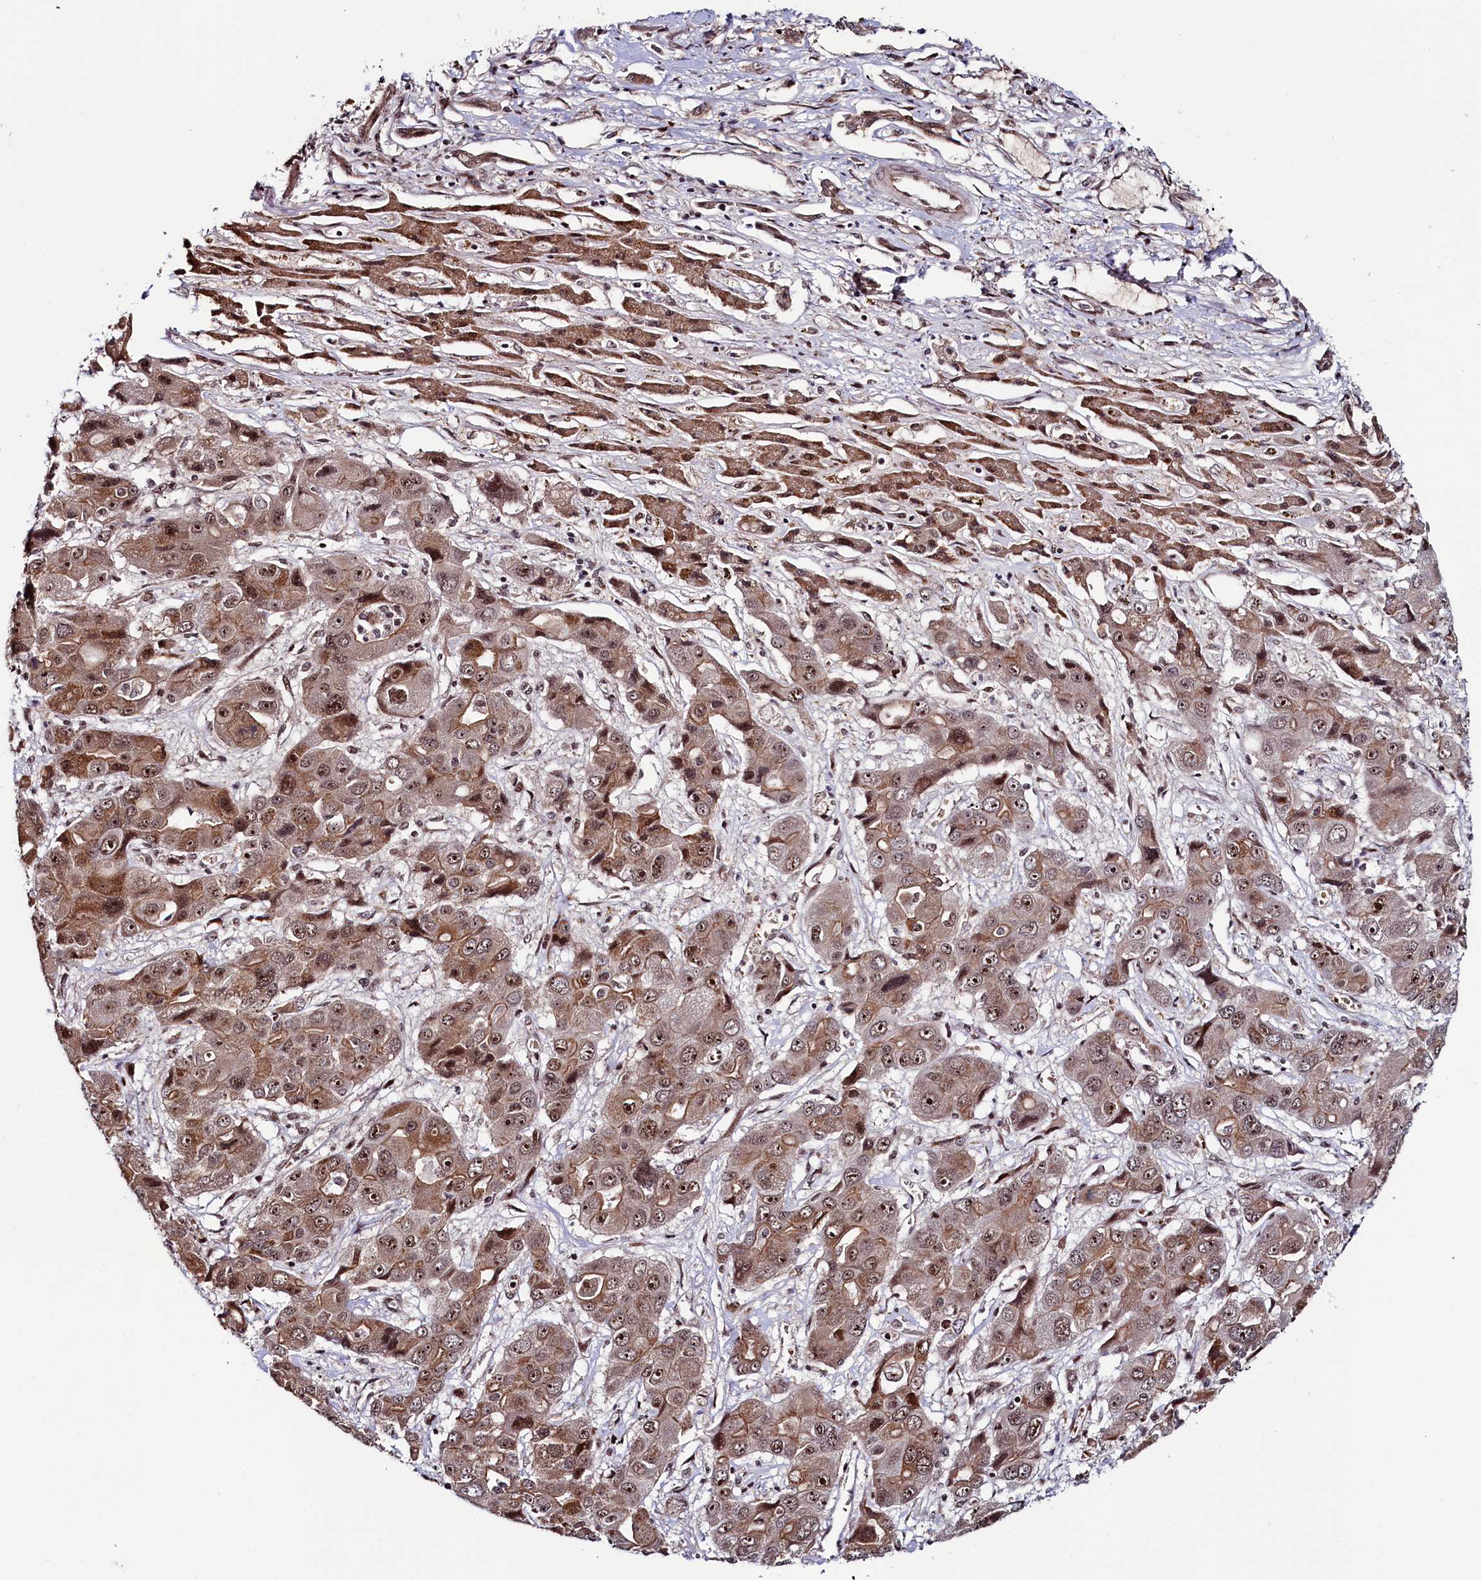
{"staining": {"intensity": "moderate", "quantity": ">75%", "location": "nuclear"}, "tissue": "liver cancer", "cell_type": "Tumor cells", "image_type": "cancer", "snomed": [{"axis": "morphology", "description": "Cholangiocarcinoma"}, {"axis": "topography", "description": "Liver"}], "caption": "Immunohistochemistry (IHC) of cholangiocarcinoma (liver) reveals medium levels of moderate nuclear staining in about >75% of tumor cells.", "gene": "LEO1", "patient": {"sex": "male", "age": 67}}